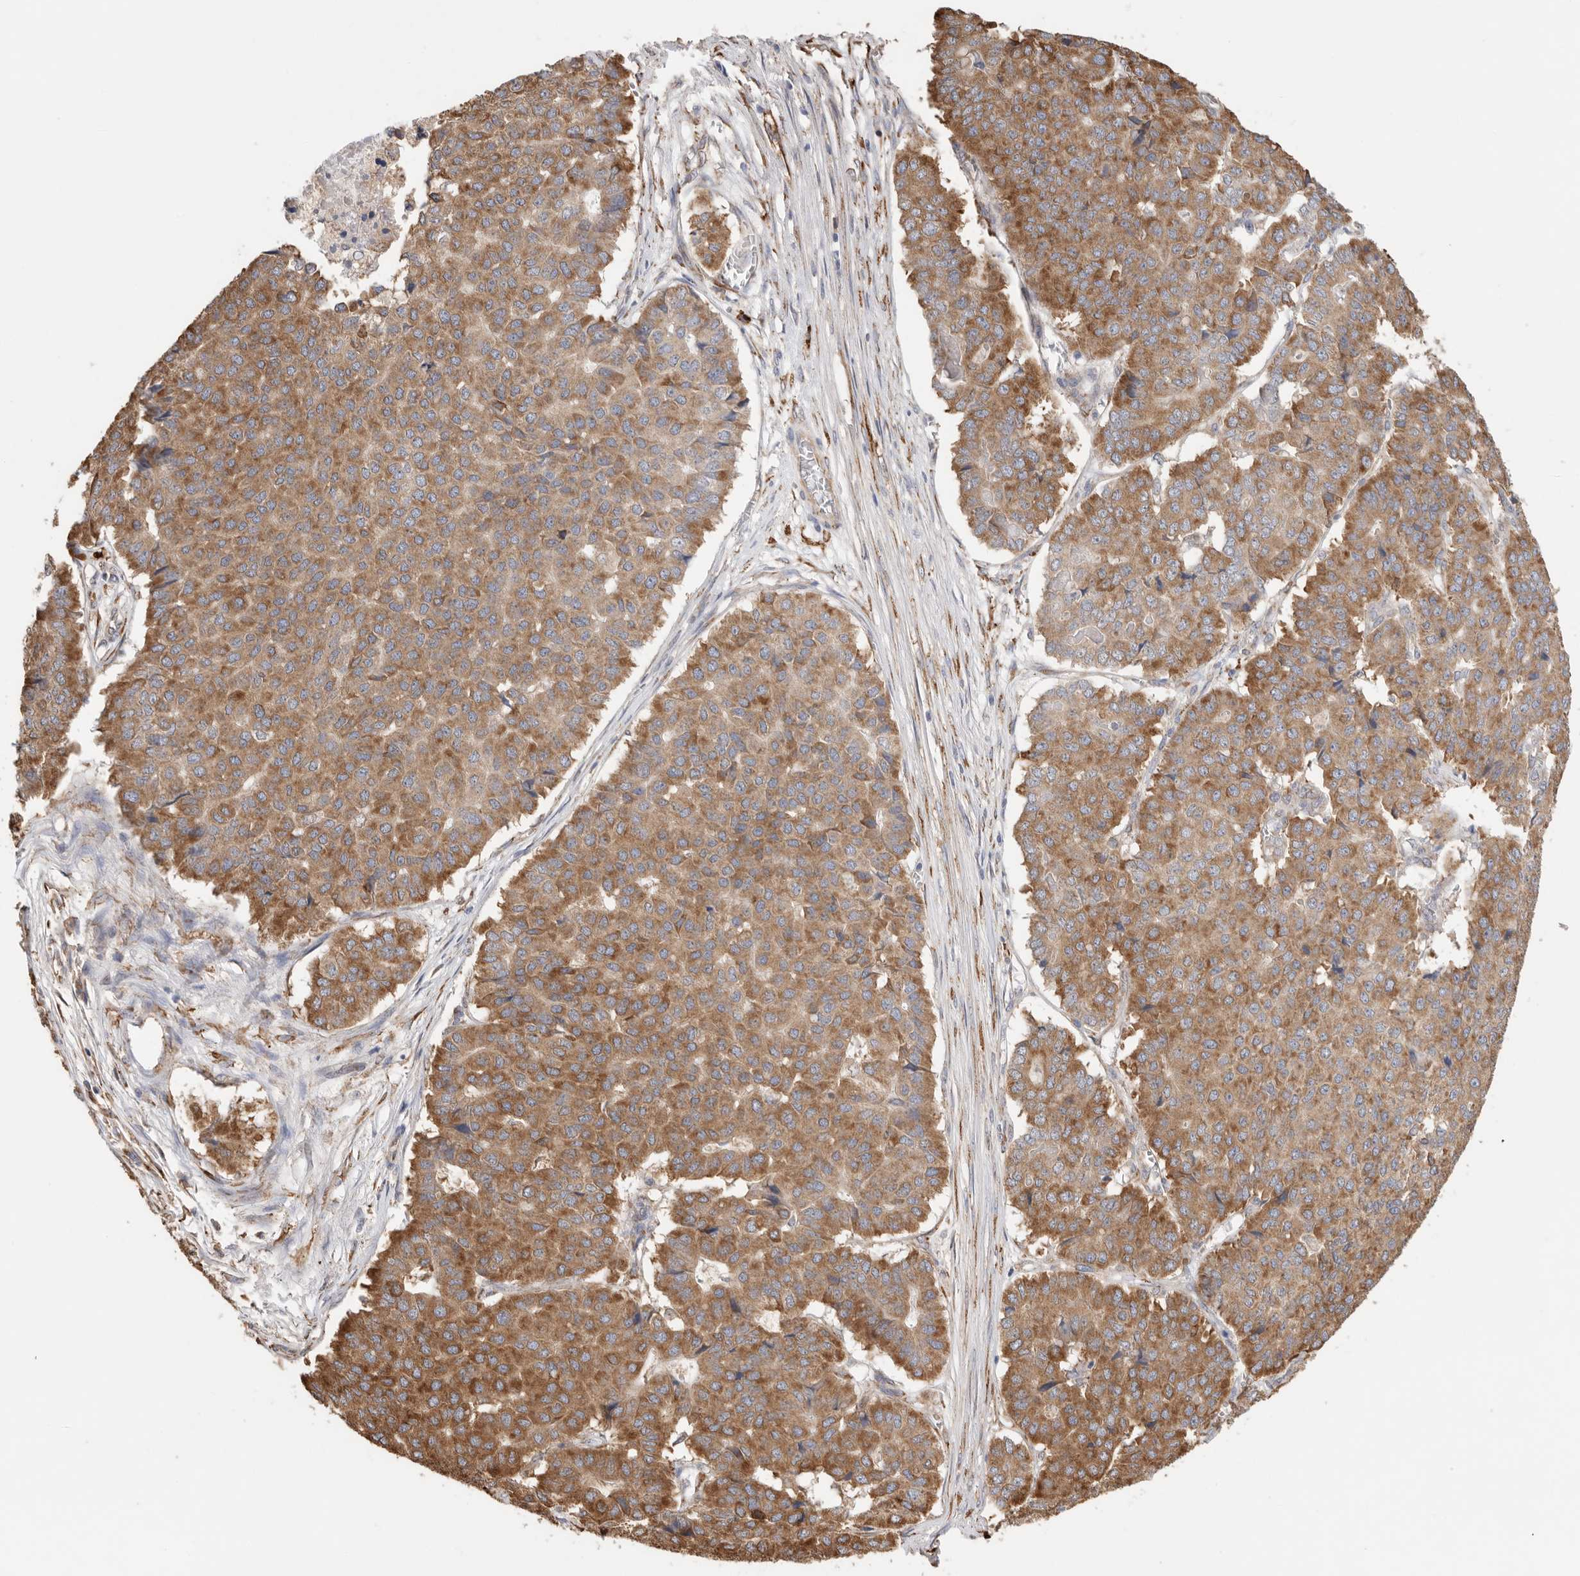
{"staining": {"intensity": "moderate", "quantity": ">75%", "location": "cytoplasmic/membranous"}, "tissue": "pancreatic cancer", "cell_type": "Tumor cells", "image_type": "cancer", "snomed": [{"axis": "morphology", "description": "Adenocarcinoma, NOS"}, {"axis": "topography", "description": "Pancreas"}], "caption": "Moderate cytoplasmic/membranous staining for a protein is seen in approximately >75% of tumor cells of pancreatic cancer using immunohistochemistry.", "gene": "BLOC1S5", "patient": {"sex": "male", "age": 50}}